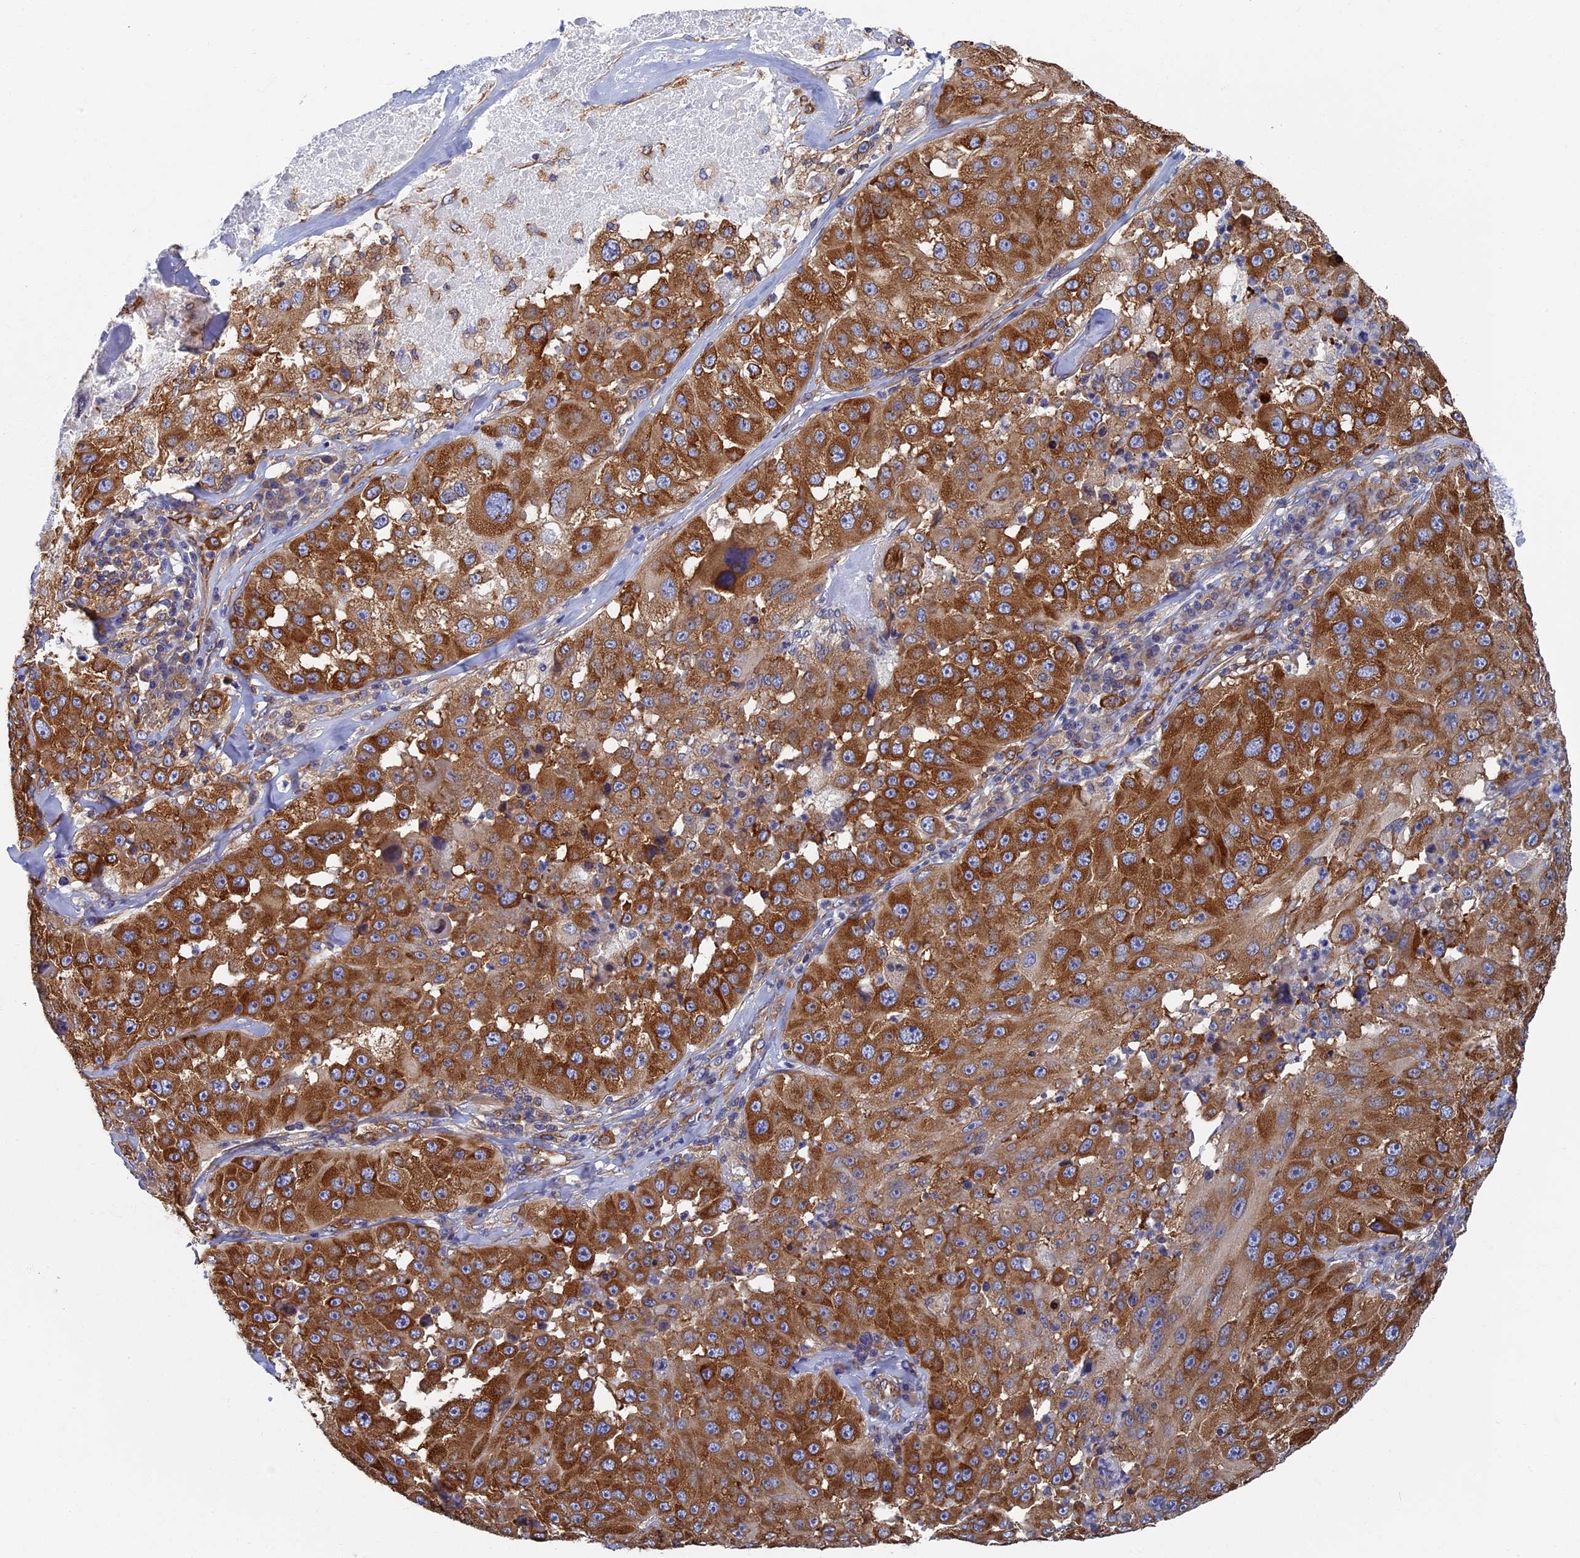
{"staining": {"intensity": "strong", "quantity": ">75%", "location": "cytoplasmic/membranous"}, "tissue": "melanoma", "cell_type": "Tumor cells", "image_type": "cancer", "snomed": [{"axis": "morphology", "description": "Malignant melanoma, Metastatic site"}, {"axis": "topography", "description": "Lymph node"}], "caption": "High-power microscopy captured an IHC micrograph of malignant melanoma (metastatic site), revealing strong cytoplasmic/membranous staining in about >75% of tumor cells. (Stains: DAB (3,3'-diaminobenzidine) in brown, nuclei in blue, Microscopy: brightfield microscopy at high magnification).", "gene": "YBX1", "patient": {"sex": "male", "age": 62}}